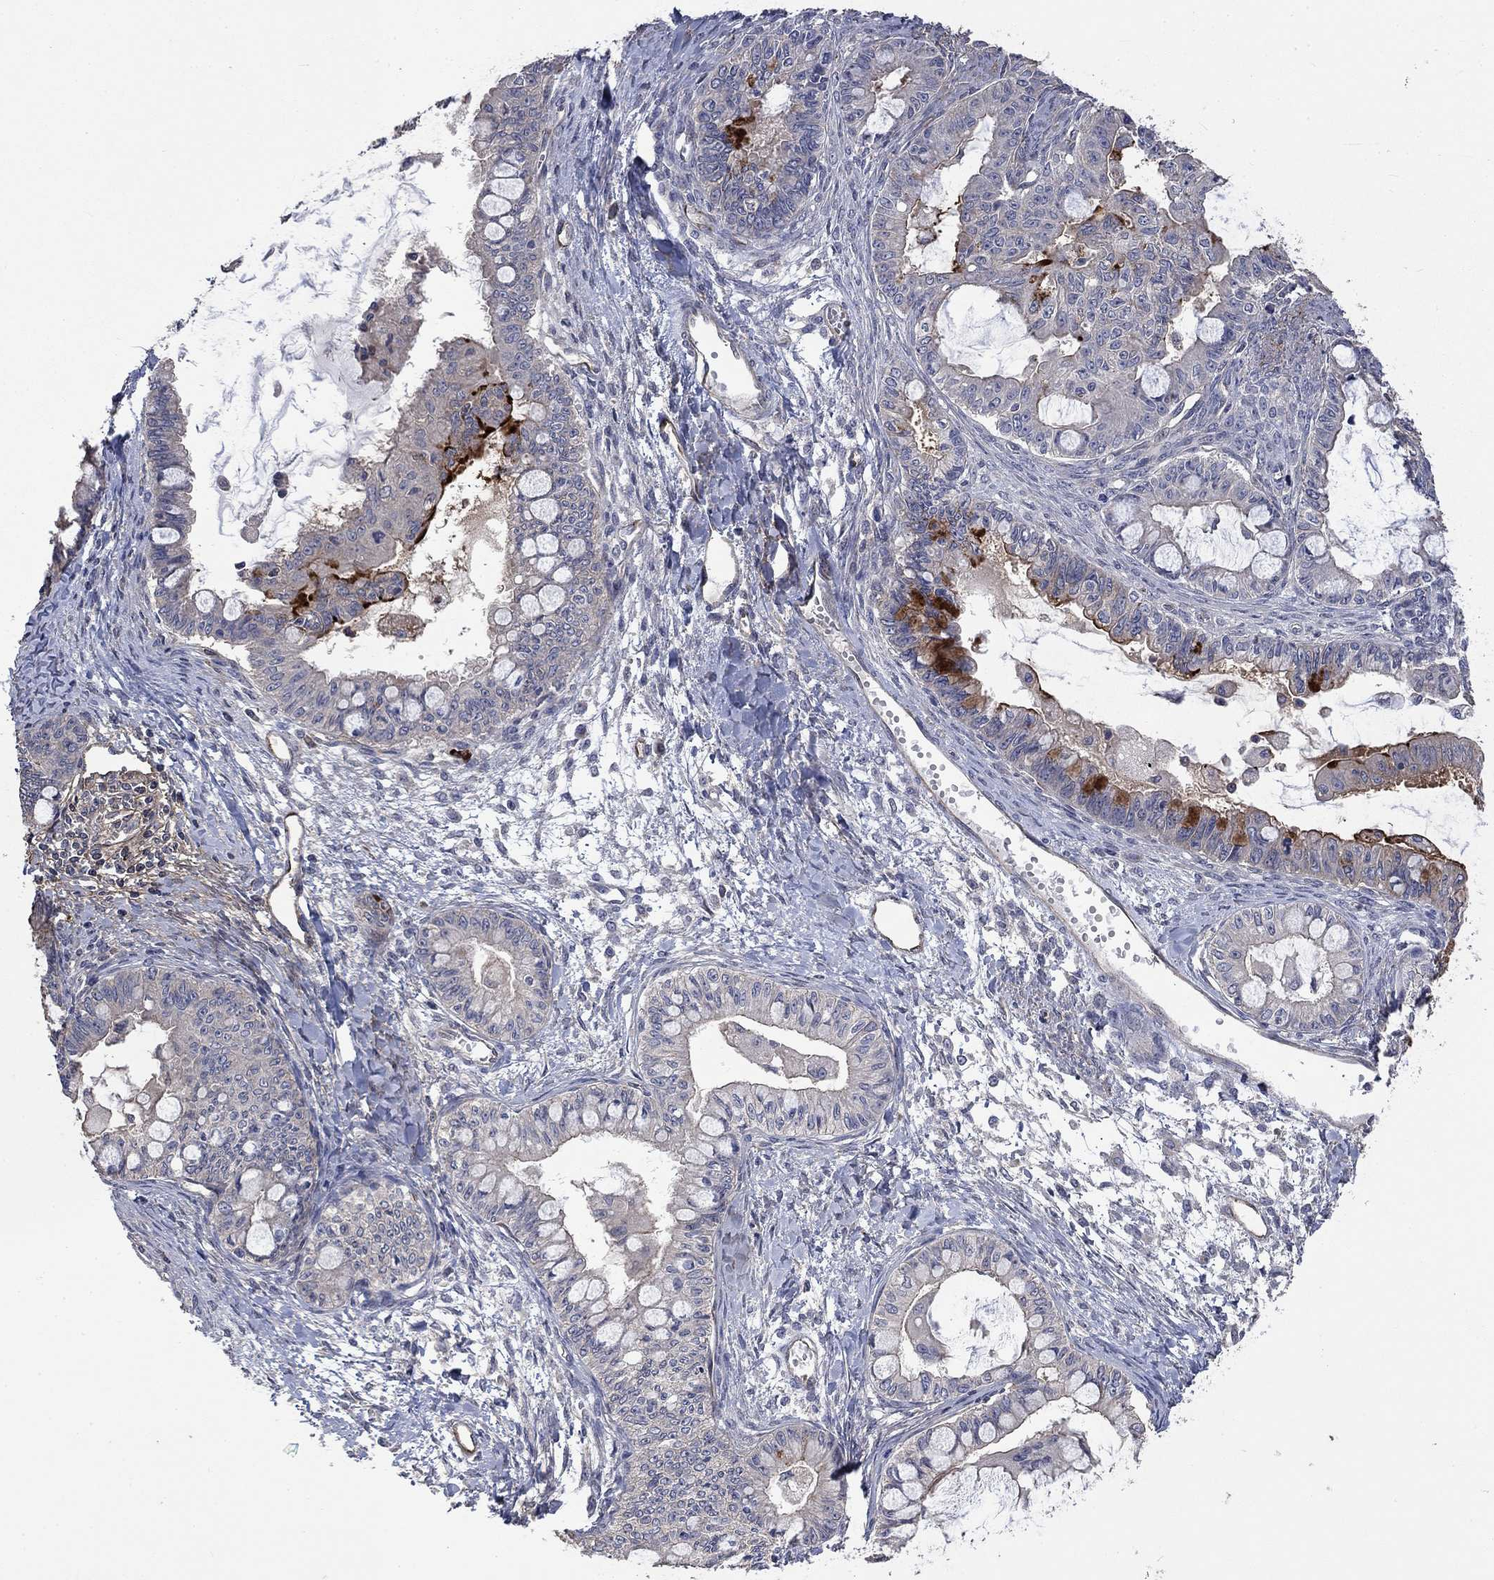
{"staining": {"intensity": "moderate", "quantity": "<25%", "location": "cytoplasmic/membranous"}, "tissue": "ovarian cancer", "cell_type": "Tumor cells", "image_type": "cancer", "snomed": [{"axis": "morphology", "description": "Cystadenocarcinoma, mucinous, NOS"}, {"axis": "topography", "description": "Ovary"}], "caption": "High-power microscopy captured an immunohistochemistry photomicrograph of ovarian cancer, revealing moderate cytoplasmic/membranous staining in approximately <25% of tumor cells.", "gene": "VCAN", "patient": {"sex": "female", "age": 63}}